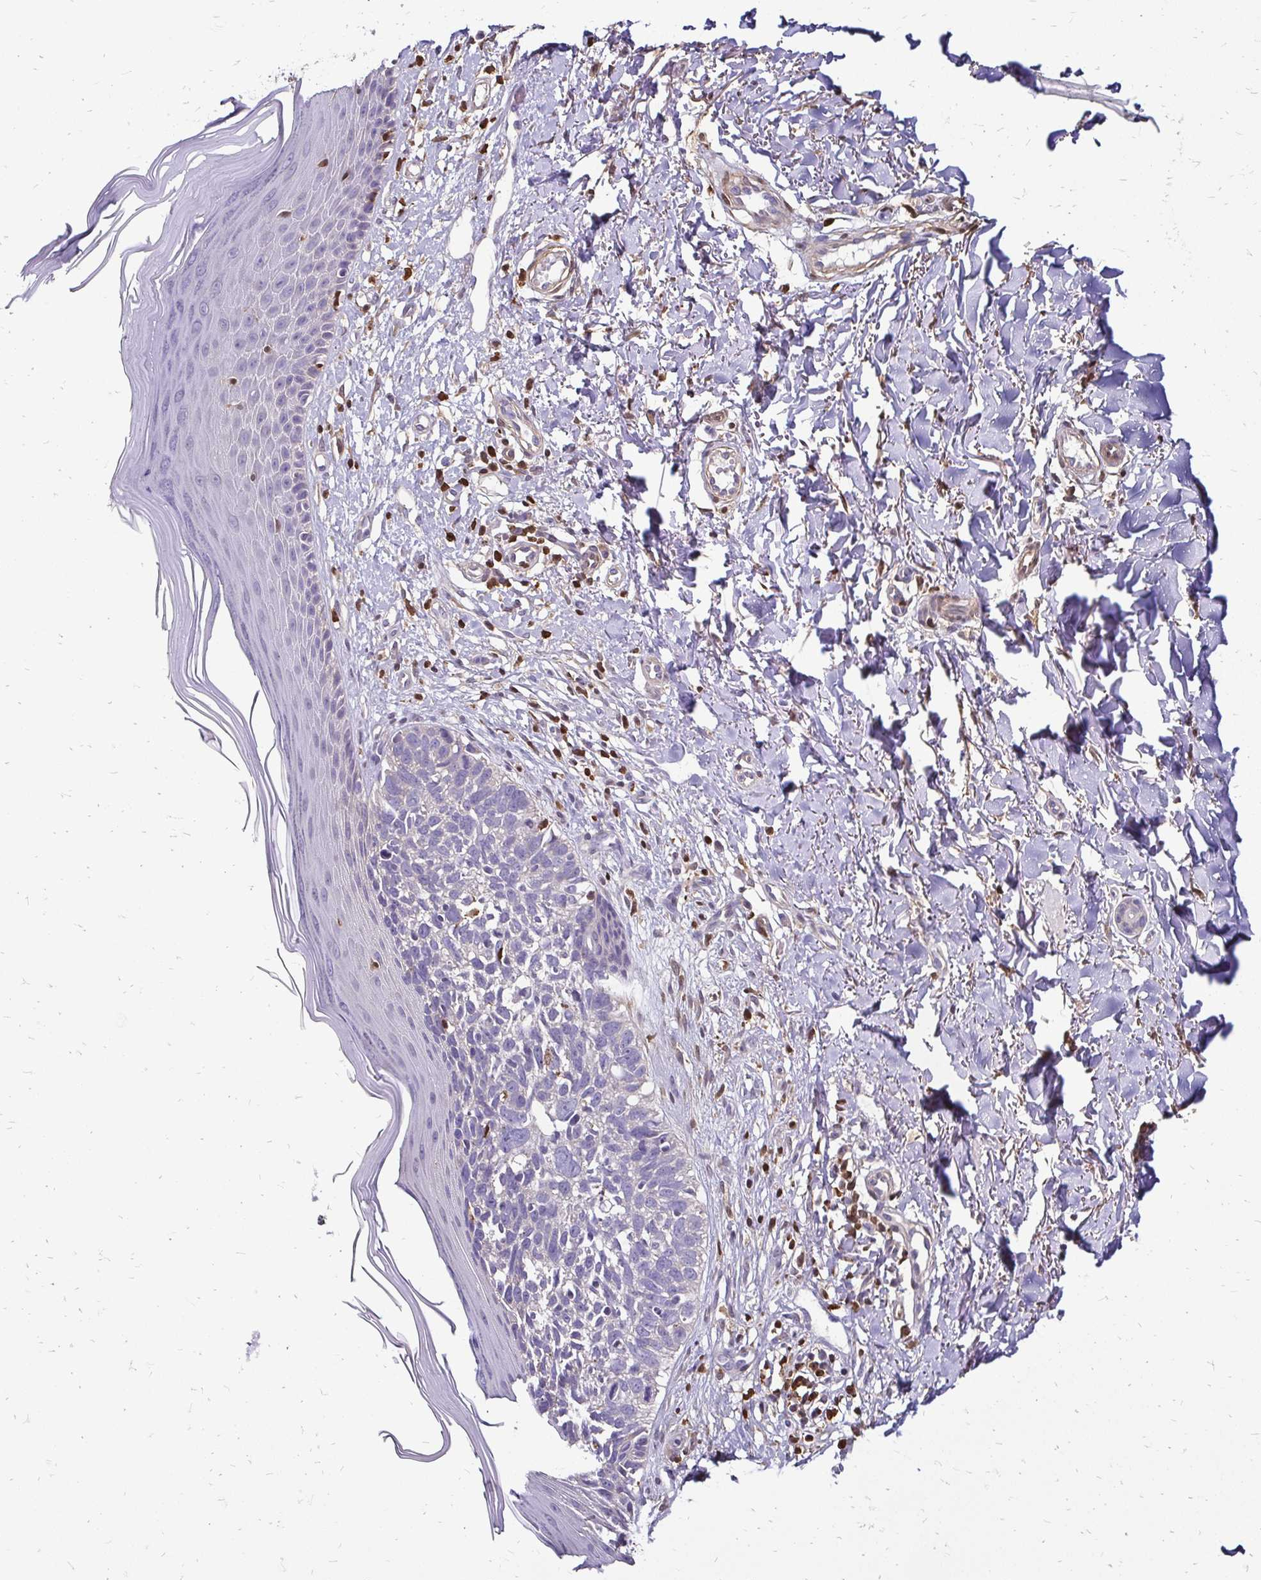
{"staining": {"intensity": "negative", "quantity": "none", "location": "none"}, "tissue": "skin cancer", "cell_type": "Tumor cells", "image_type": "cancer", "snomed": [{"axis": "morphology", "description": "Basal cell carcinoma"}, {"axis": "topography", "description": "Skin"}], "caption": "Tumor cells are negative for brown protein staining in skin cancer (basal cell carcinoma).", "gene": "ZFP1", "patient": {"sex": "female", "age": 45}}